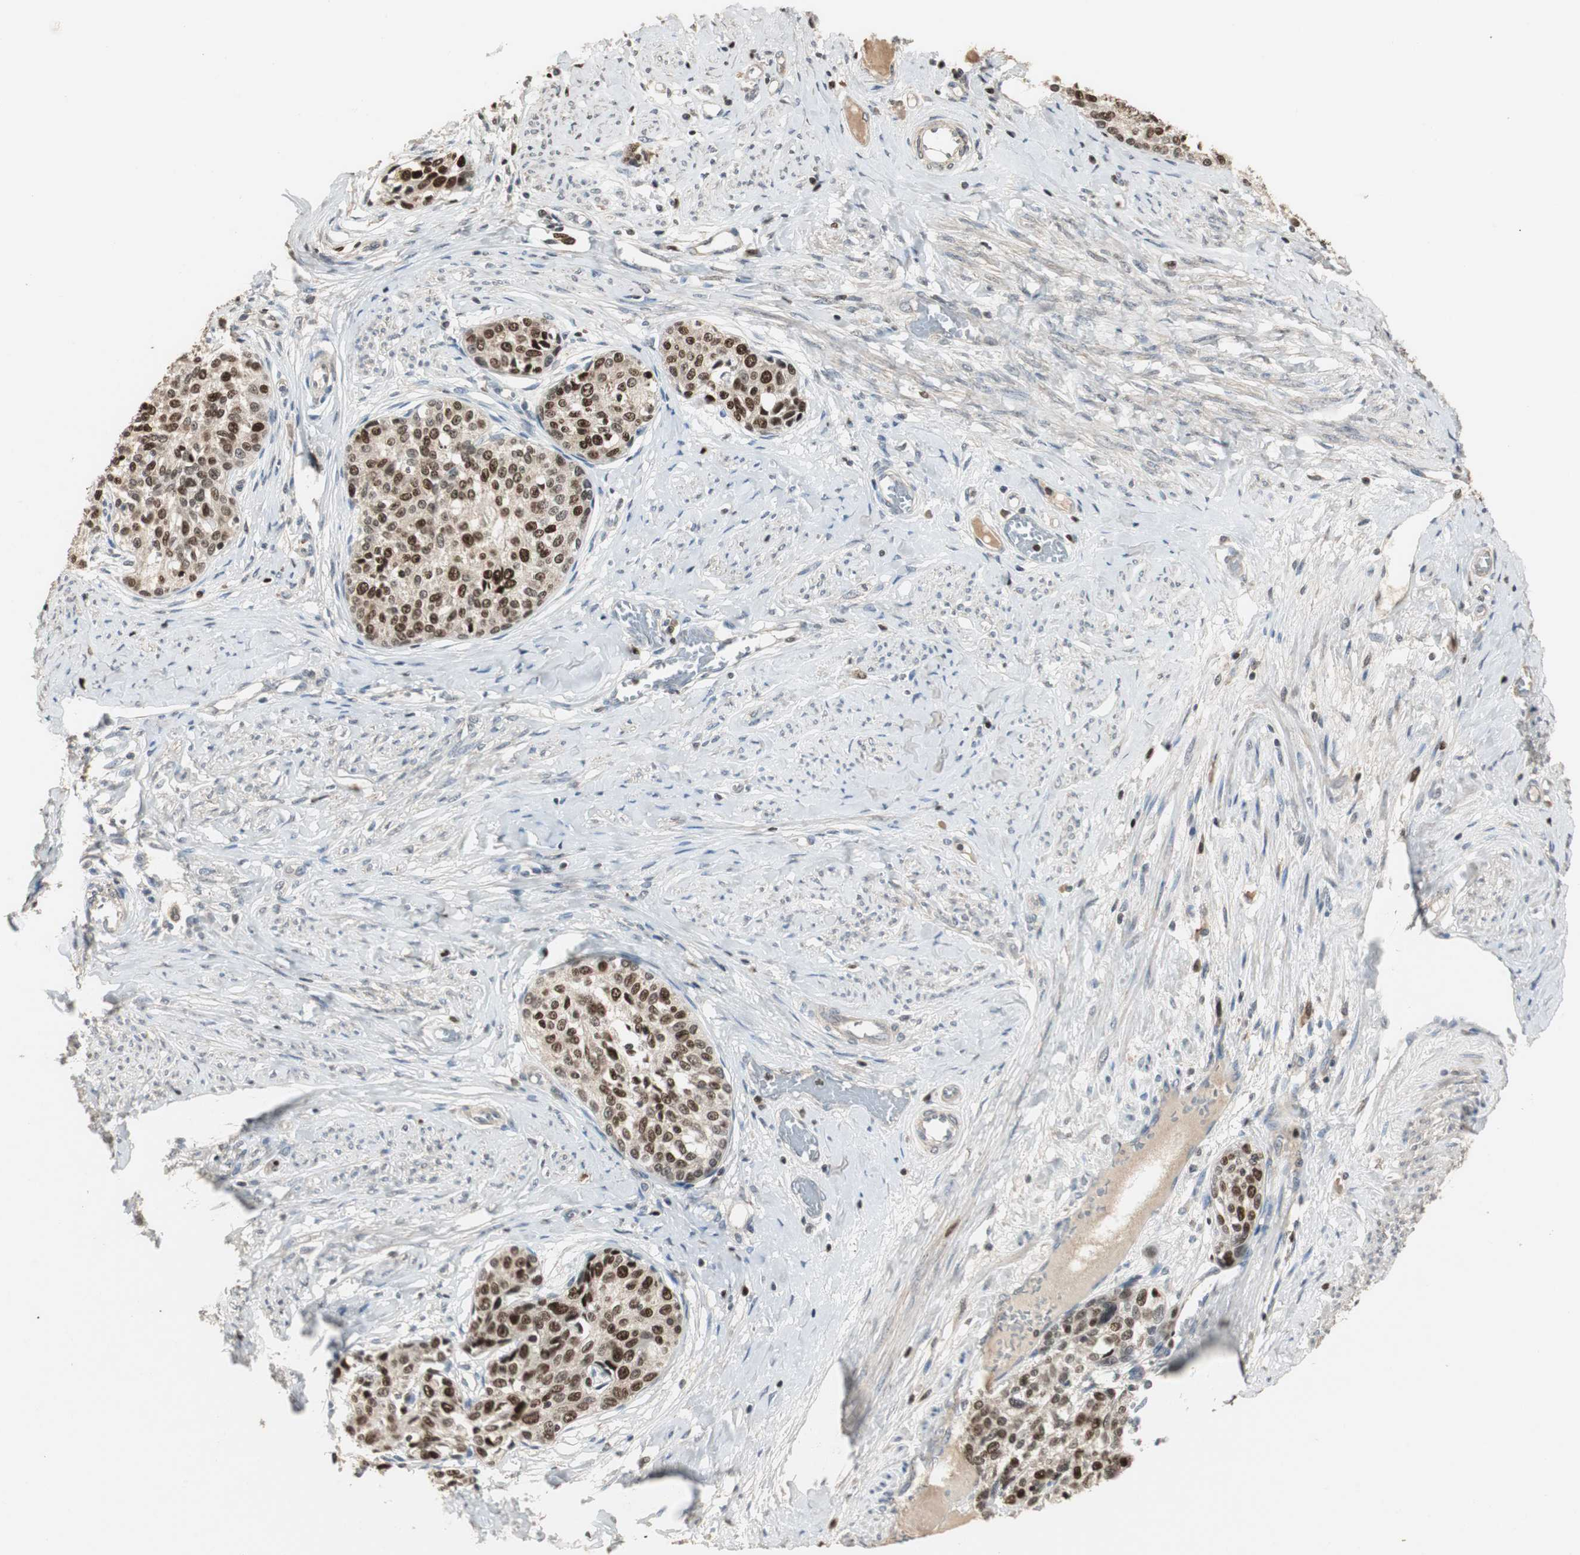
{"staining": {"intensity": "strong", "quantity": ">75%", "location": "nuclear"}, "tissue": "cervical cancer", "cell_type": "Tumor cells", "image_type": "cancer", "snomed": [{"axis": "morphology", "description": "Squamous cell carcinoma, NOS"}, {"axis": "morphology", "description": "Adenocarcinoma, NOS"}, {"axis": "topography", "description": "Cervix"}], "caption": "A high amount of strong nuclear expression is present in approximately >75% of tumor cells in cervical adenocarcinoma tissue. (DAB (3,3'-diaminobenzidine) IHC, brown staining for protein, blue staining for nuclei).", "gene": "FEN1", "patient": {"sex": "female", "age": 52}}